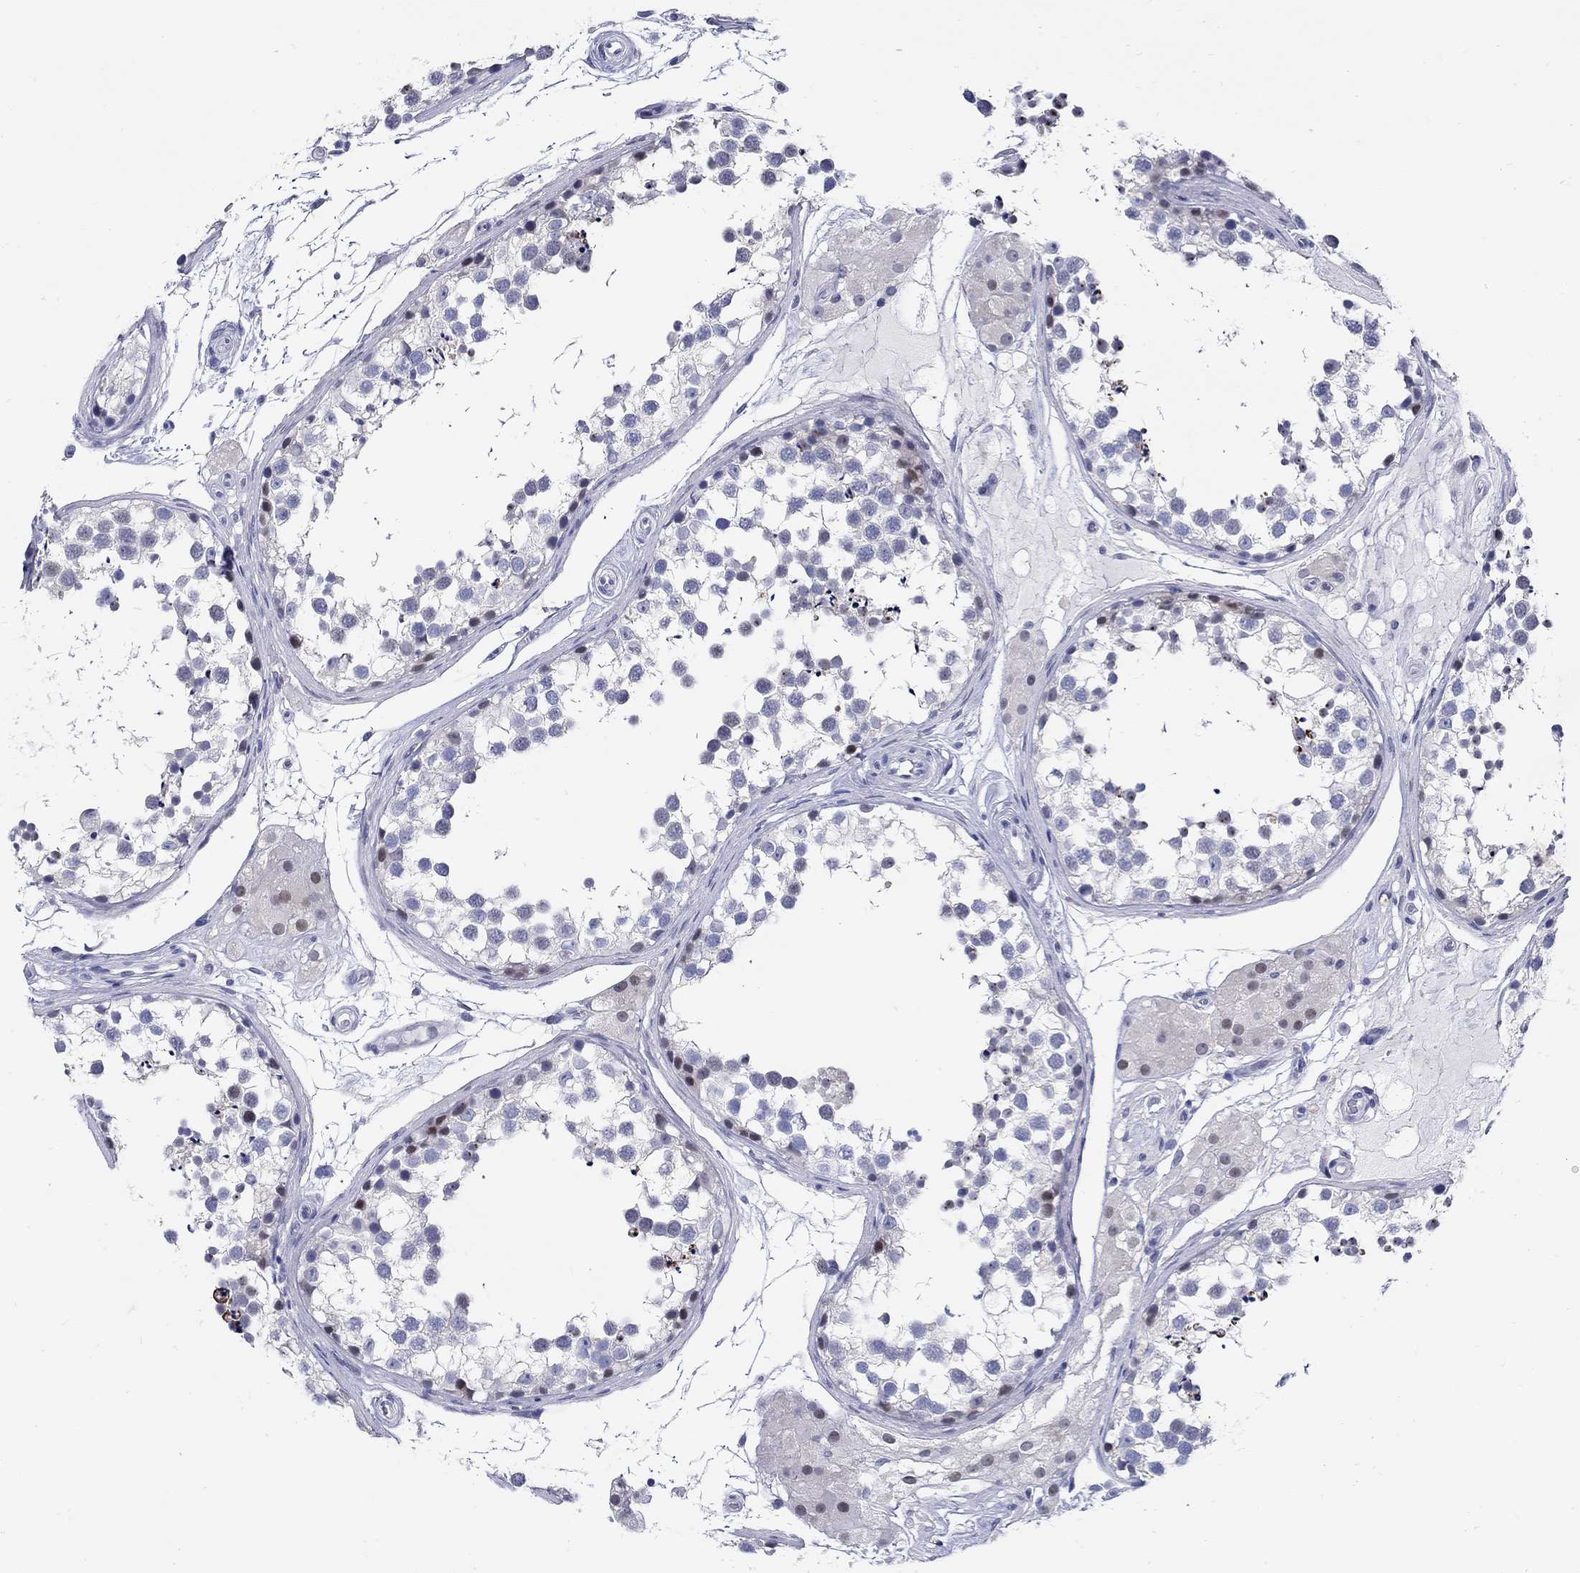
{"staining": {"intensity": "weak", "quantity": "<25%", "location": "nuclear"}, "tissue": "testis", "cell_type": "Cells in seminiferous ducts", "image_type": "normal", "snomed": [{"axis": "morphology", "description": "Normal tissue, NOS"}, {"axis": "morphology", "description": "Seminoma, NOS"}, {"axis": "topography", "description": "Testis"}], "caption": "This is a micrograph of immunohistochemistry staining of benign testis, which shows no staining in cells in seminiferous ducts.", "gene": "CRYGS", "patient": {"sex": "male", "age": 65}}